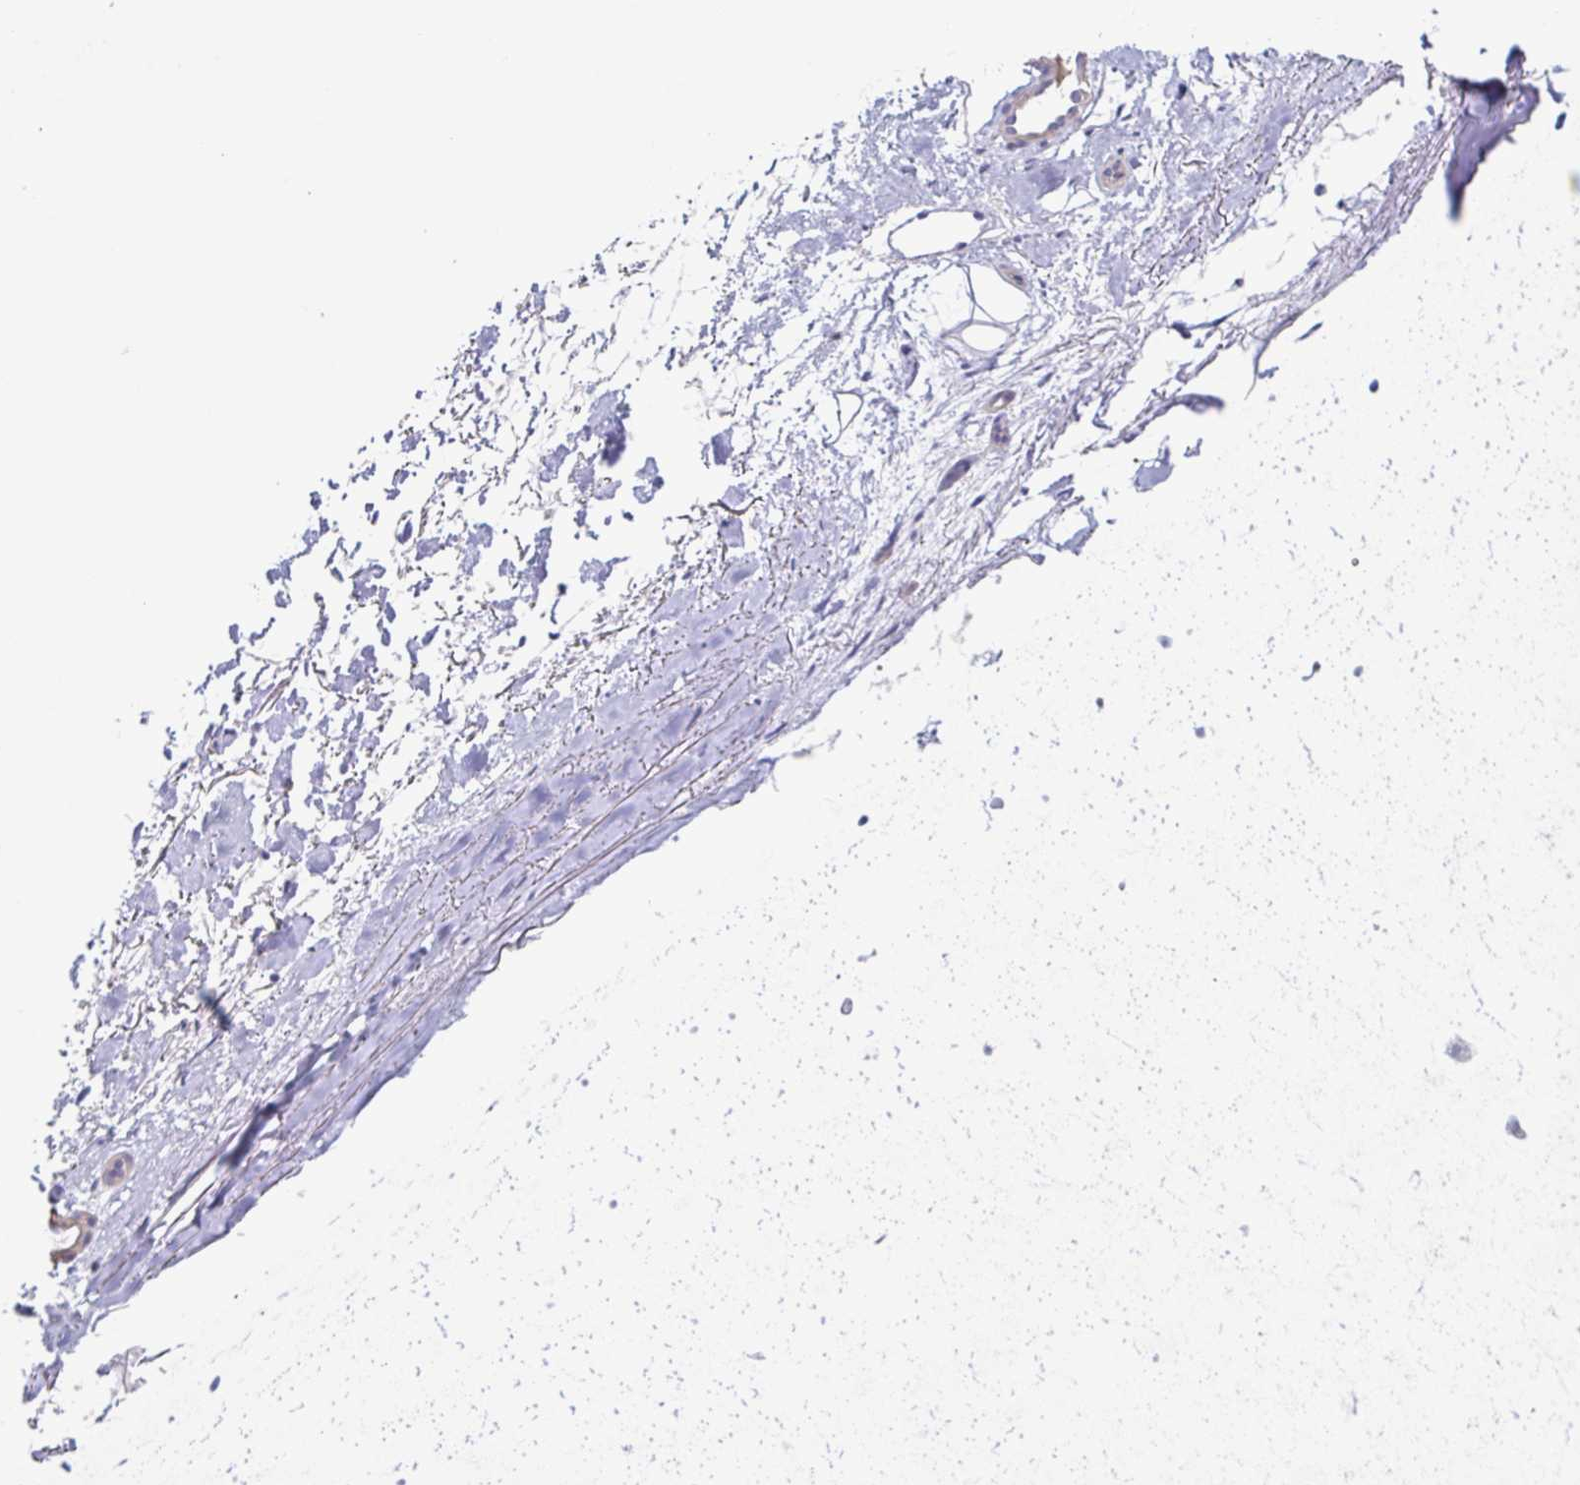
{"staining": {"intensity": "negative", "quantity": "none", "location": "none"}, "tissue": "adipose tissue", "cell_type": "Adipocytes", "image_type": "normal", "snomed": [{"axis": "morphology", "description": "Normal tissue, NOS"}, {"axis": "topography", "description": "Cartilage tissue"}], "caption": "DAB (3,3'-diaminobenzidine) immunohistochemical staining of normal adipose tissue displays no significant staining in adipocytes.", "gene": "ENSG00000275778", "patient": {"sex": "male", "age": 65}}